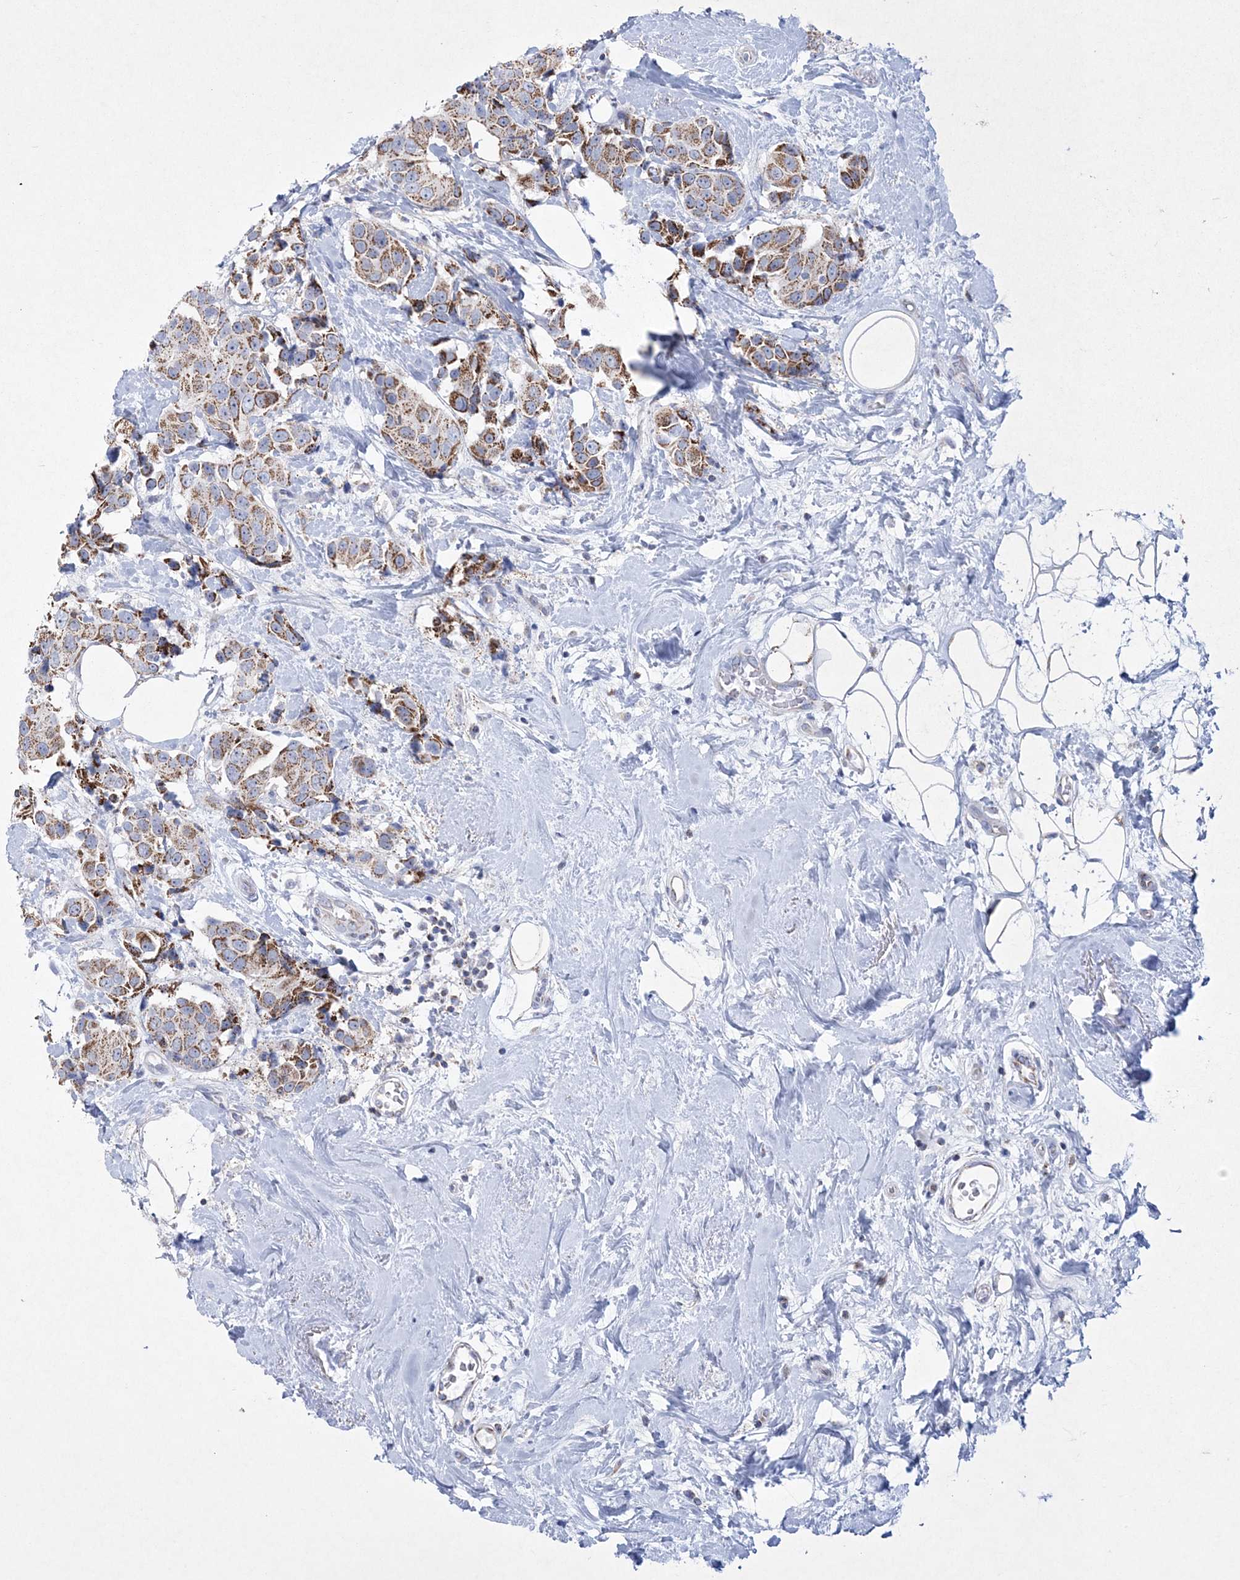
{"staining": {"intensity": "moderate", "quantity": ">75%", "location": "cytoplasmic/membranous"}, "tissue": "breast cancer", "cell_type": "Tumor cells", "image_type": "cancer", "snomed": [{"axis": "morphology", "description": "Normal tissue, NOS"}, {"axis": "morphology", "description": "Duct carcinoma"}, {"axis": "topography", "description": "Breast"}], "caption": "Invasive ductal carcinoma (breast) stained for a protein (brown) demonstrates moderate cytoplasmic/membranous positive expression in approximately >75% of tumor cells.", "gene": "CES4A", "patient": {"sex": "female", "age": 39}}